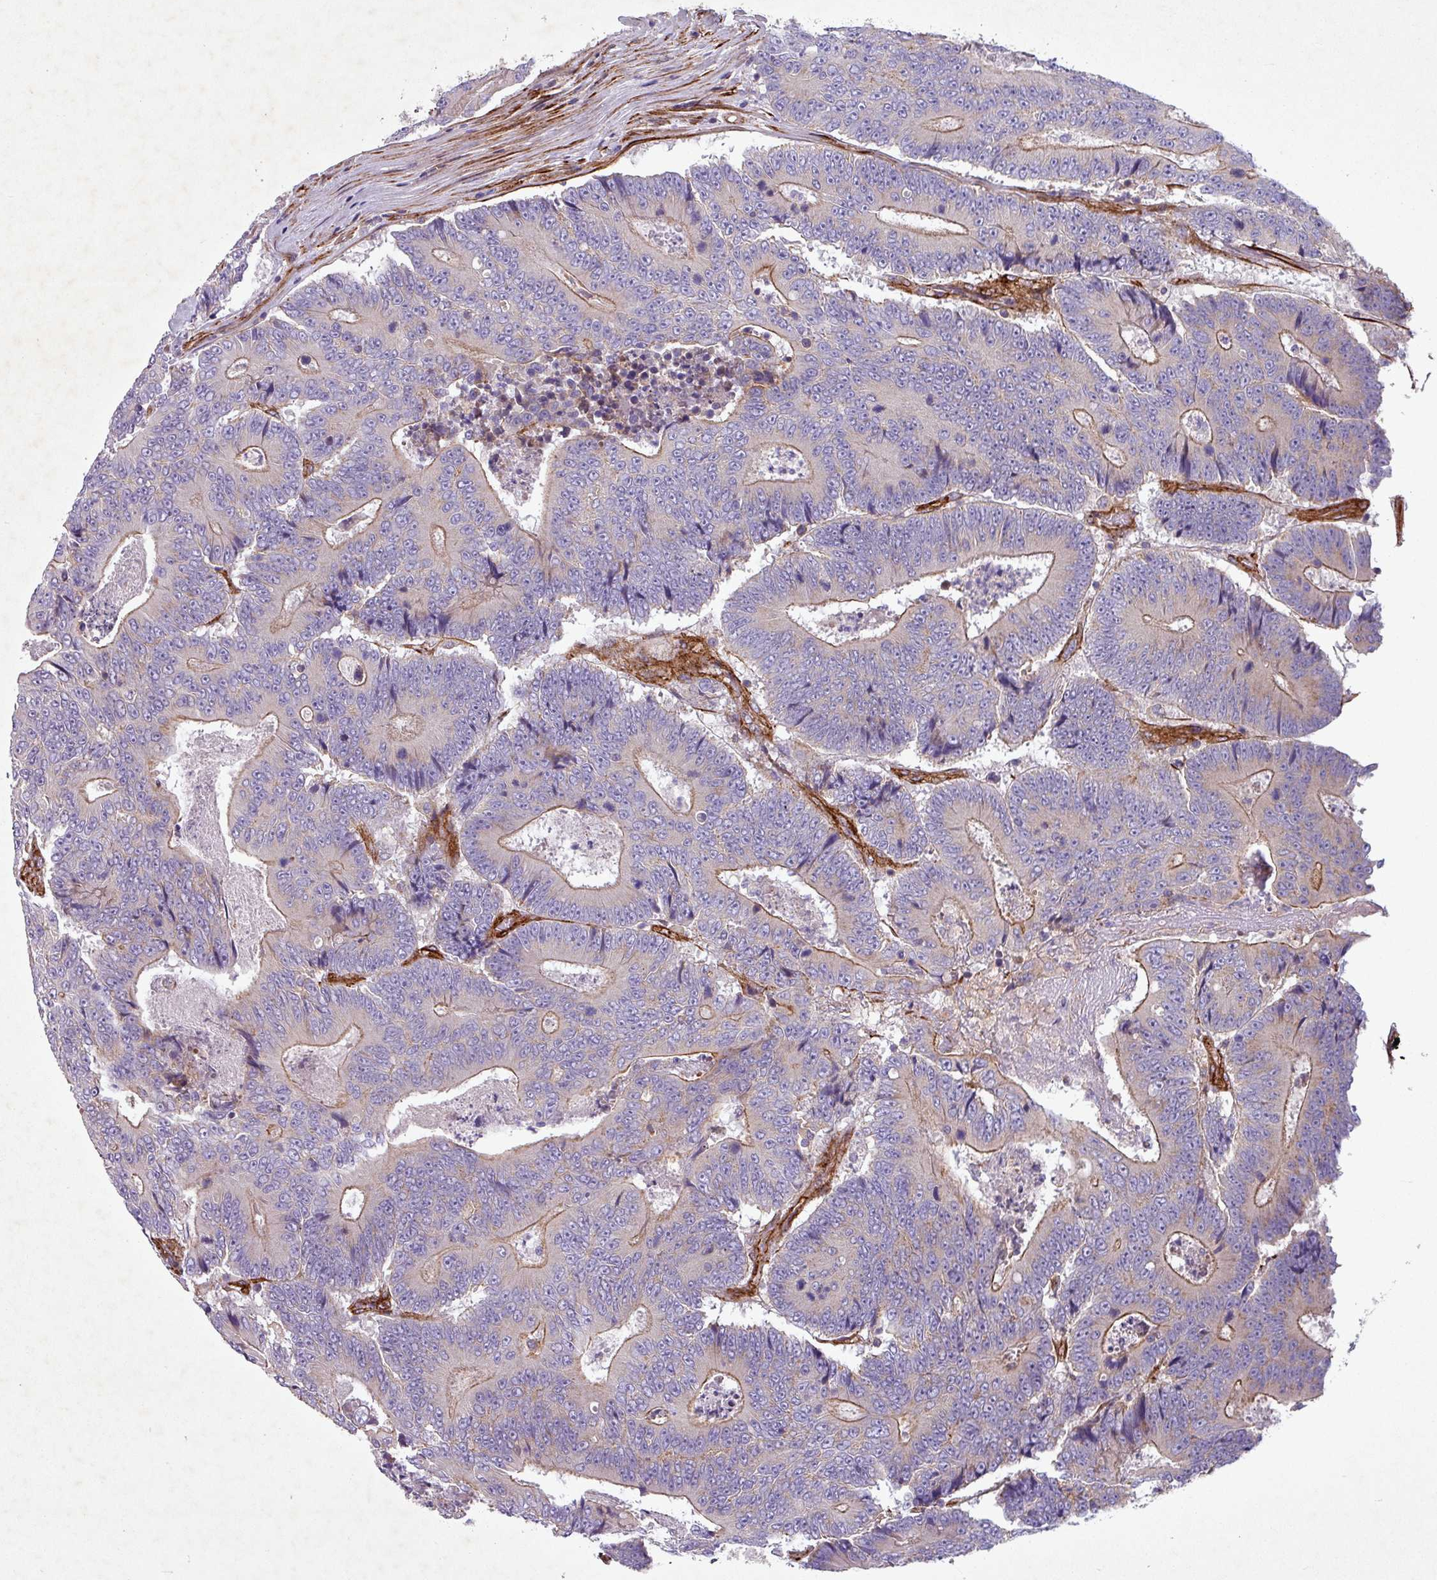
{"staining": {"intensity": "moderate", "quantity": ">75%", "location": "cytoplasmic/membranous"}, "tissue": "colorectal cancer", "cell_type": "Tumor cells", "image_type": "cancer", "snomed": [{"axis": "morphology", "description": "Adenocarcinoma, NOS"}, {"axis": "topography", "description": "Colon"}], "caption": "Immunohistochemistry (IHC) histopathology image of neoplastic tissue: human colorectal cancer (adenocarcinoma) stained using immunohistochemistry (IHC) displays medium levels of moderate protein expression localized specifically in the cytoplasmic/membranous of tumor cells, appearing as a cytoplasmic/membranous brown color.", "gene": "ATP2C2", "patient": {"sex": "male", "age": 83}}